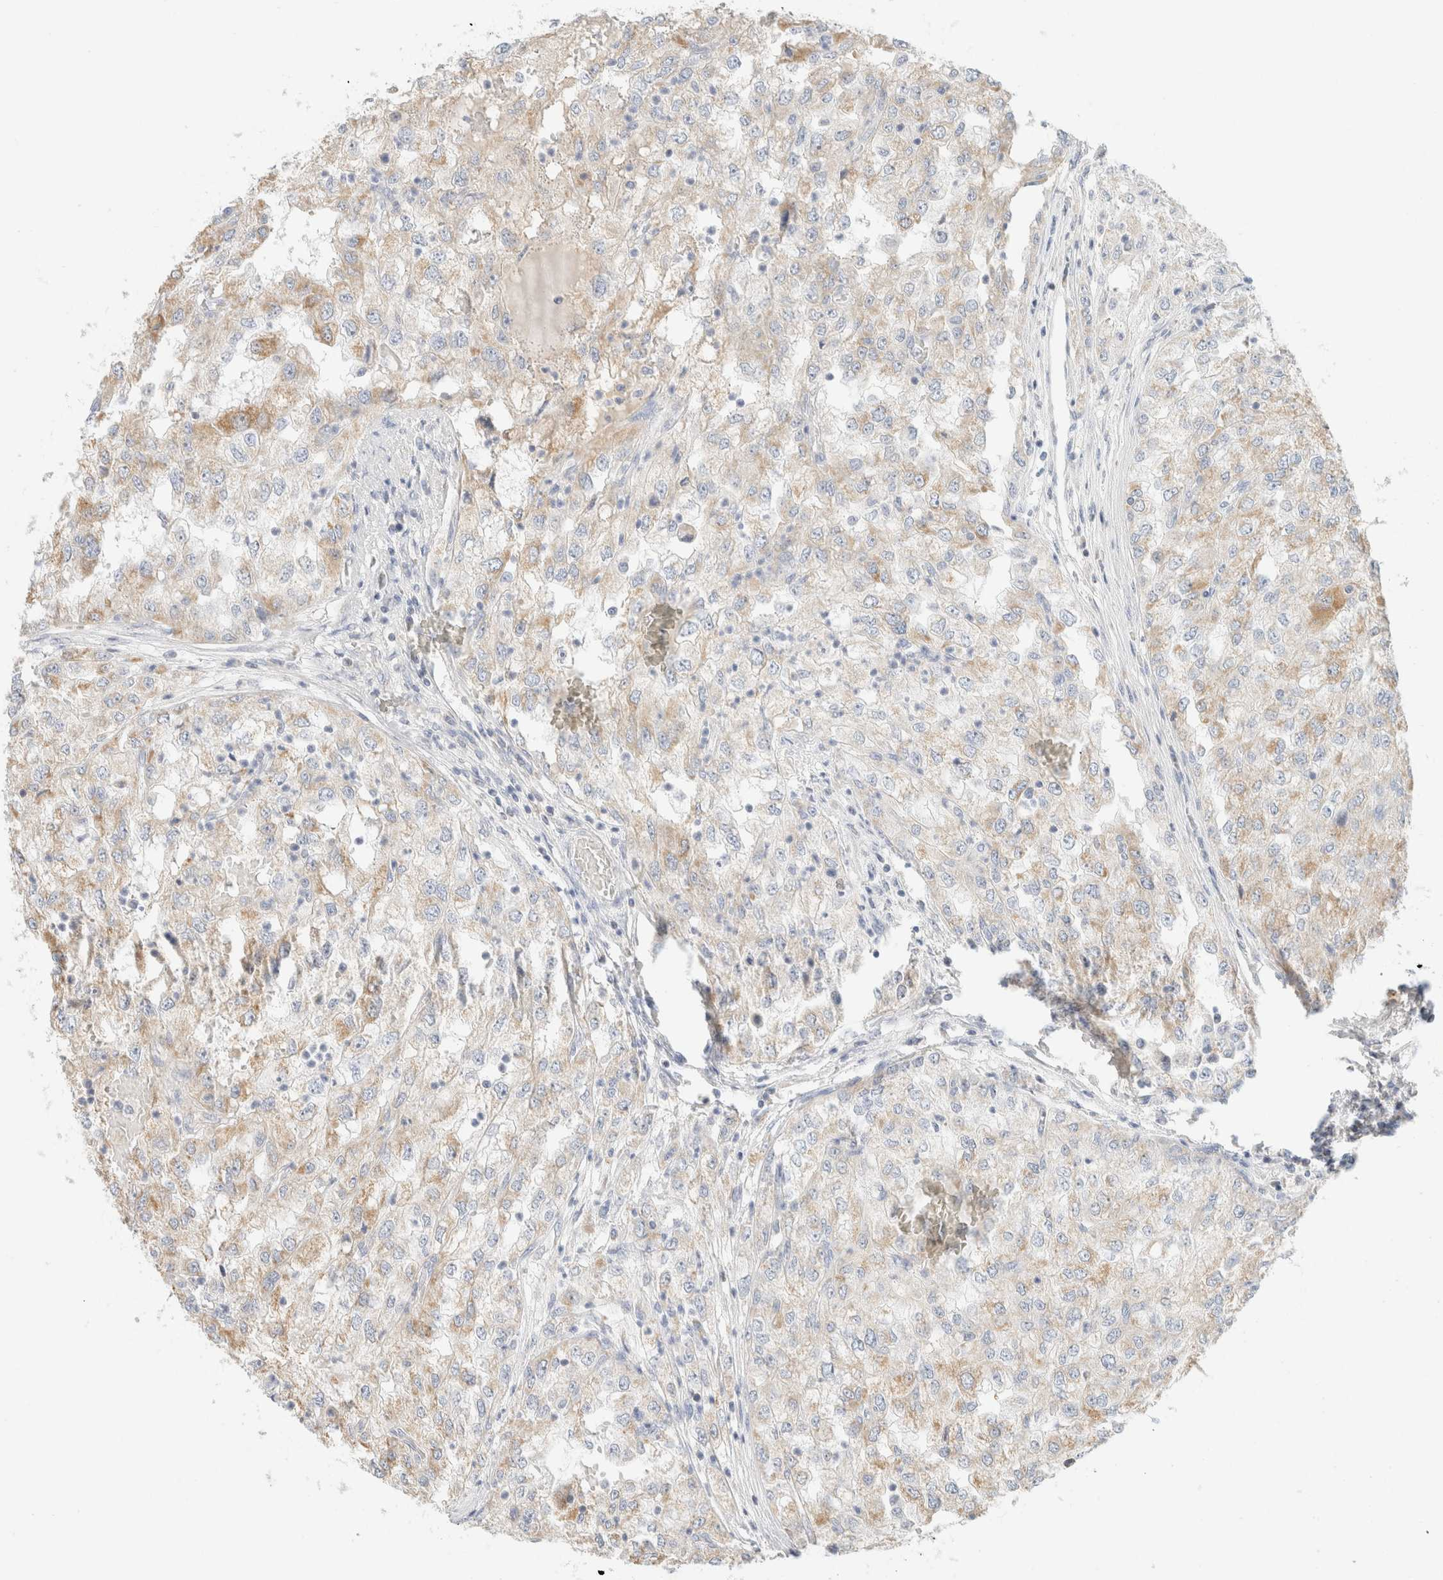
{"staining": {"intensity": "weak", "quantity": ">75%", "location": "cytoplasmic/membranous"}, "tissue": "renal cancer", "cell_type": "Tumor cells", "image_type": "cancer", "snomed": [{"axis": "morphology", "description": "Adenocarcinoma, NOS"}, {"axis": "topography", "description": "Kidney"}], "caption": "A brown stain highlights weak cytoplasmic/membranous staining of a protein in renal cancer (adenocarcinoma) tumor cells.", "gene": "HDHD3", "patient": {"sex": "female", "age": 54}}